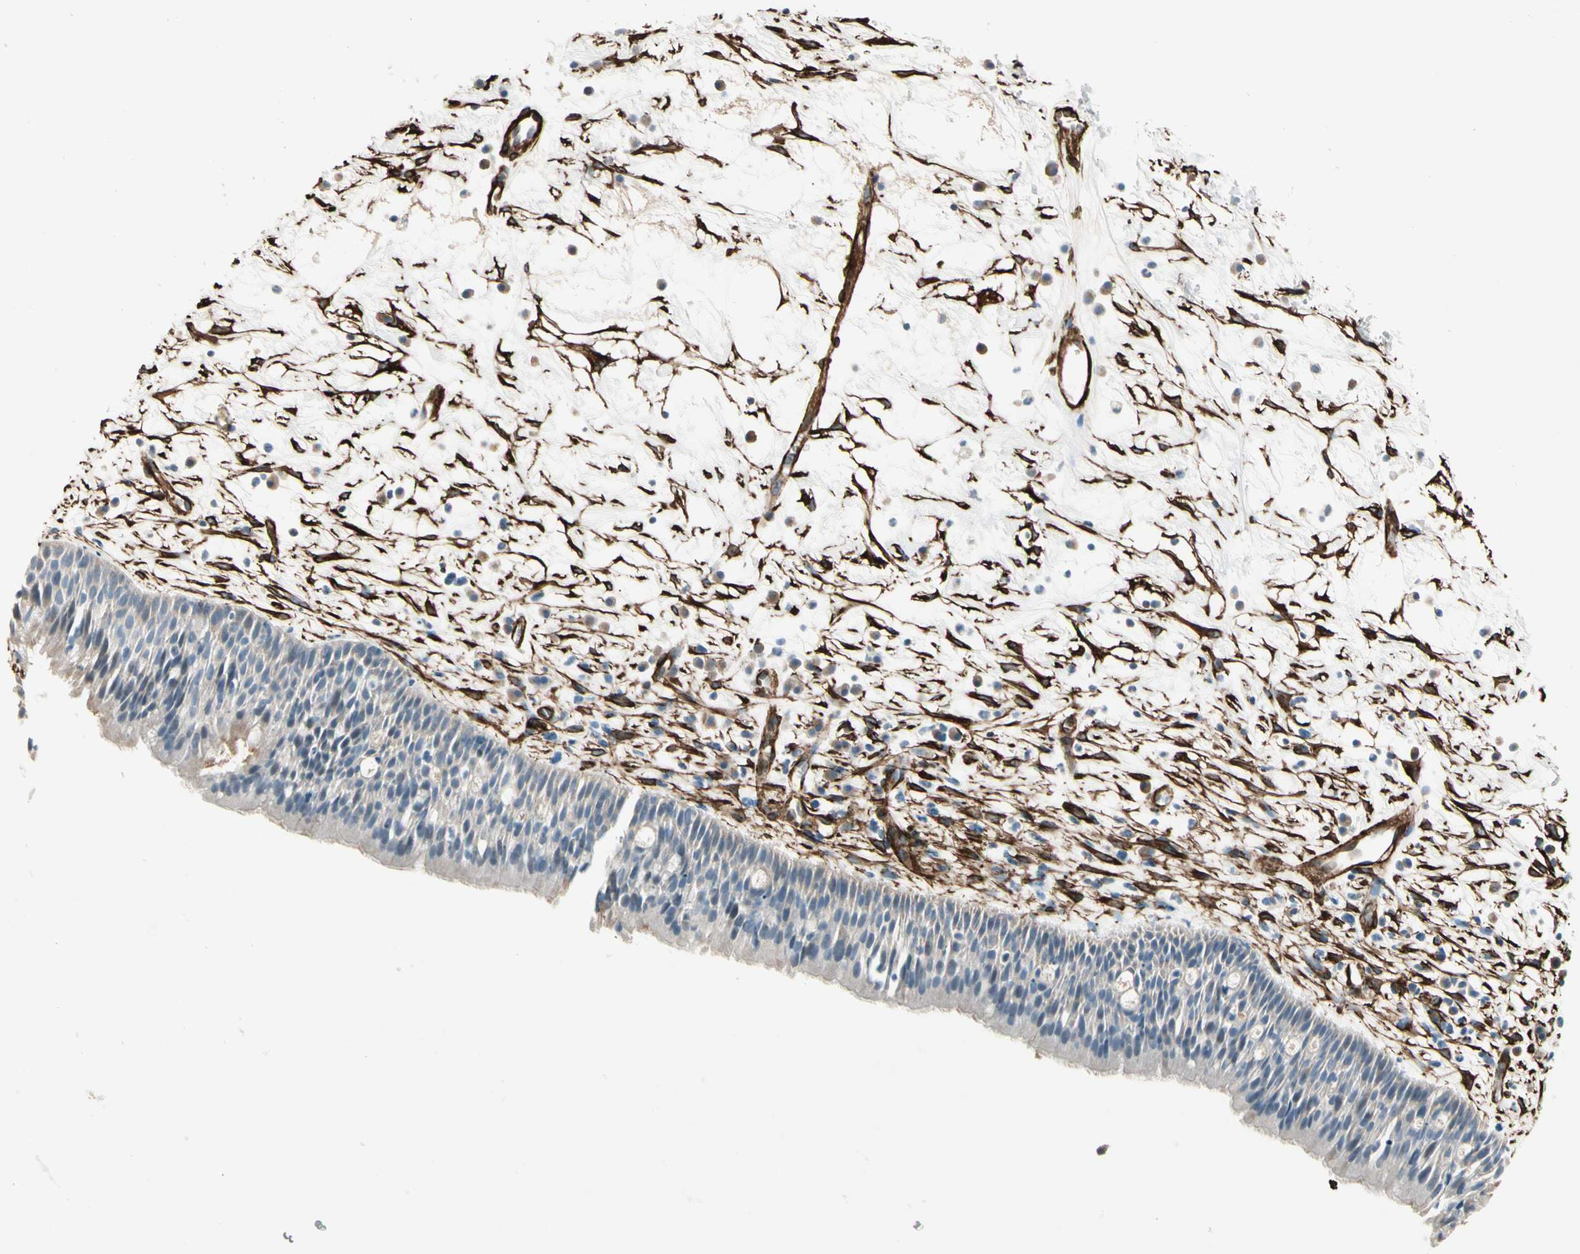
{"staining": {"intensity": "negative", "quantity": "none", "location": "none"}, "tissue": "nasopharynx", "cell_type": "Respiratory epithelial cells", "image_type": "normal", "snomed": [{"axis": "morphology", "description": "Normal tissue, NOS"}, {"axis": "topography", "description": "Nasopharynx"}], "caption": "This is a histopathology image of immunohistochemistry staining of normal nasopharynx, which shows no expression in respiratory epithelial cells. (Immunohistochemistry (ihc), brightfield microscopy, high magnification).", "gene": "CALD1", "patient": {"sex": "male", "age": 13}}